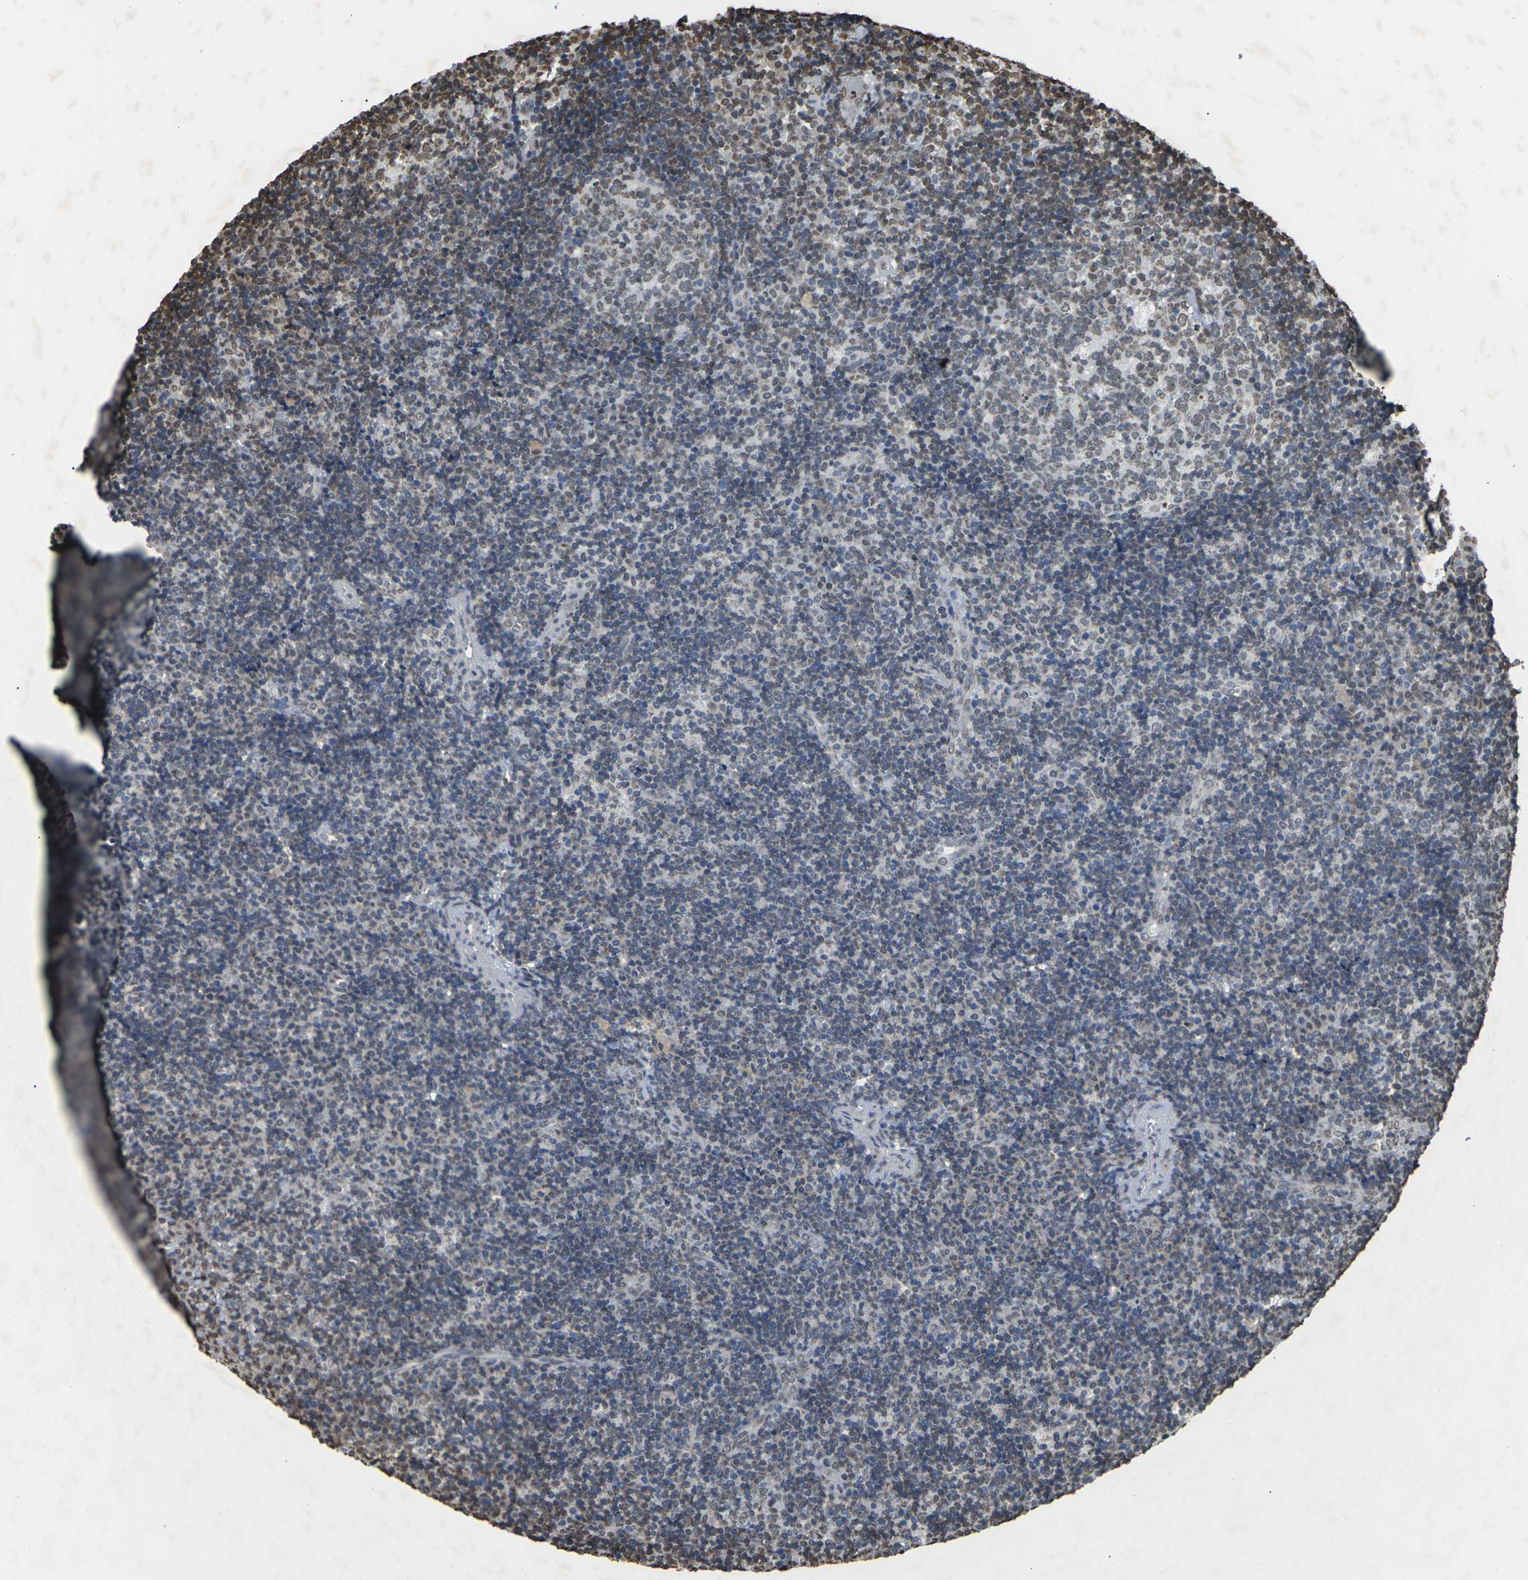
{"staining": {"intensity": "weak", "quantity": "25%-75%", "location": "nuclear"}, "tissue": "tonsil", "cell_type": "Germinal center cells", "image_type": "normal", "snomed": [{"axis": "morphology", "description": "Normal tissue, NOS"}, {"axis": "topography", "description": "Tonsil"}], "caption": "A photomicrograph of human tonsil stained for a protein shows weak nuclear brown staining in germinal center cells.", "gene": "EMSY", "patient": {"sex": "female", "age": 40}}